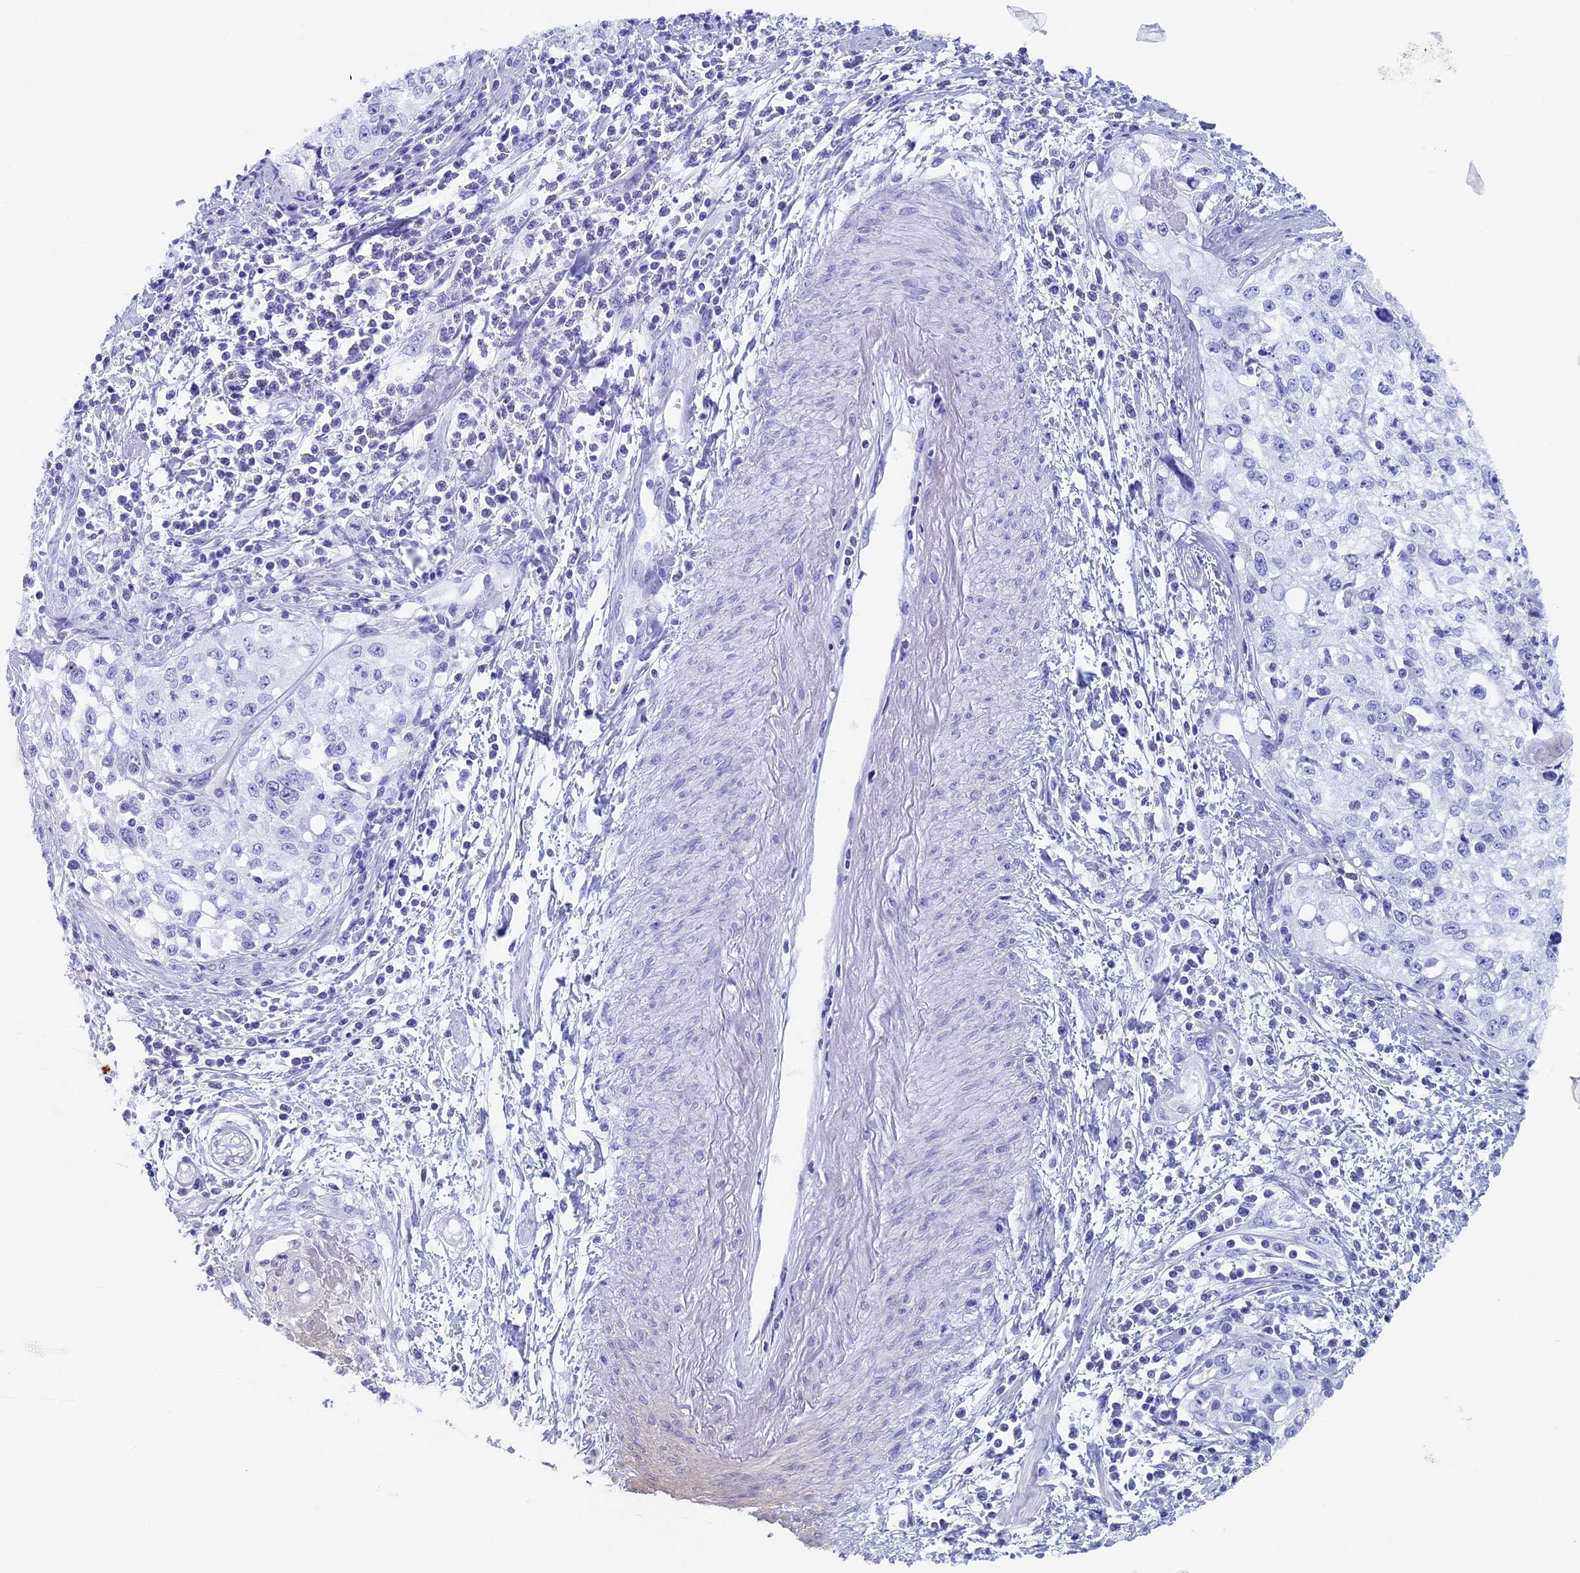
{"staining": {"intensity": "negative", "quantity": "none", "location": "none"}, "tissue": "cervical cancer", "cell_type": "Tumor cells", "image_type": "cancer", "snomed": [{"axis": "morphology", "description": "Squamous cell carcinoma, NOS"}, {"axis": "topography", "description": "Cervix"}], "caption": "This is a image of immunohistochemistry (IHC) staining of squamous cell carcinoma (cervical), which shows no positivity in tumor cells. The staining is performed using DAB (3,3'-diaminobenzidine) brown chromogen with nuclei counter-stained in using hematoxylin.", "gene": "RCCD1", "patient": {"sex": "female", "age": 57}}